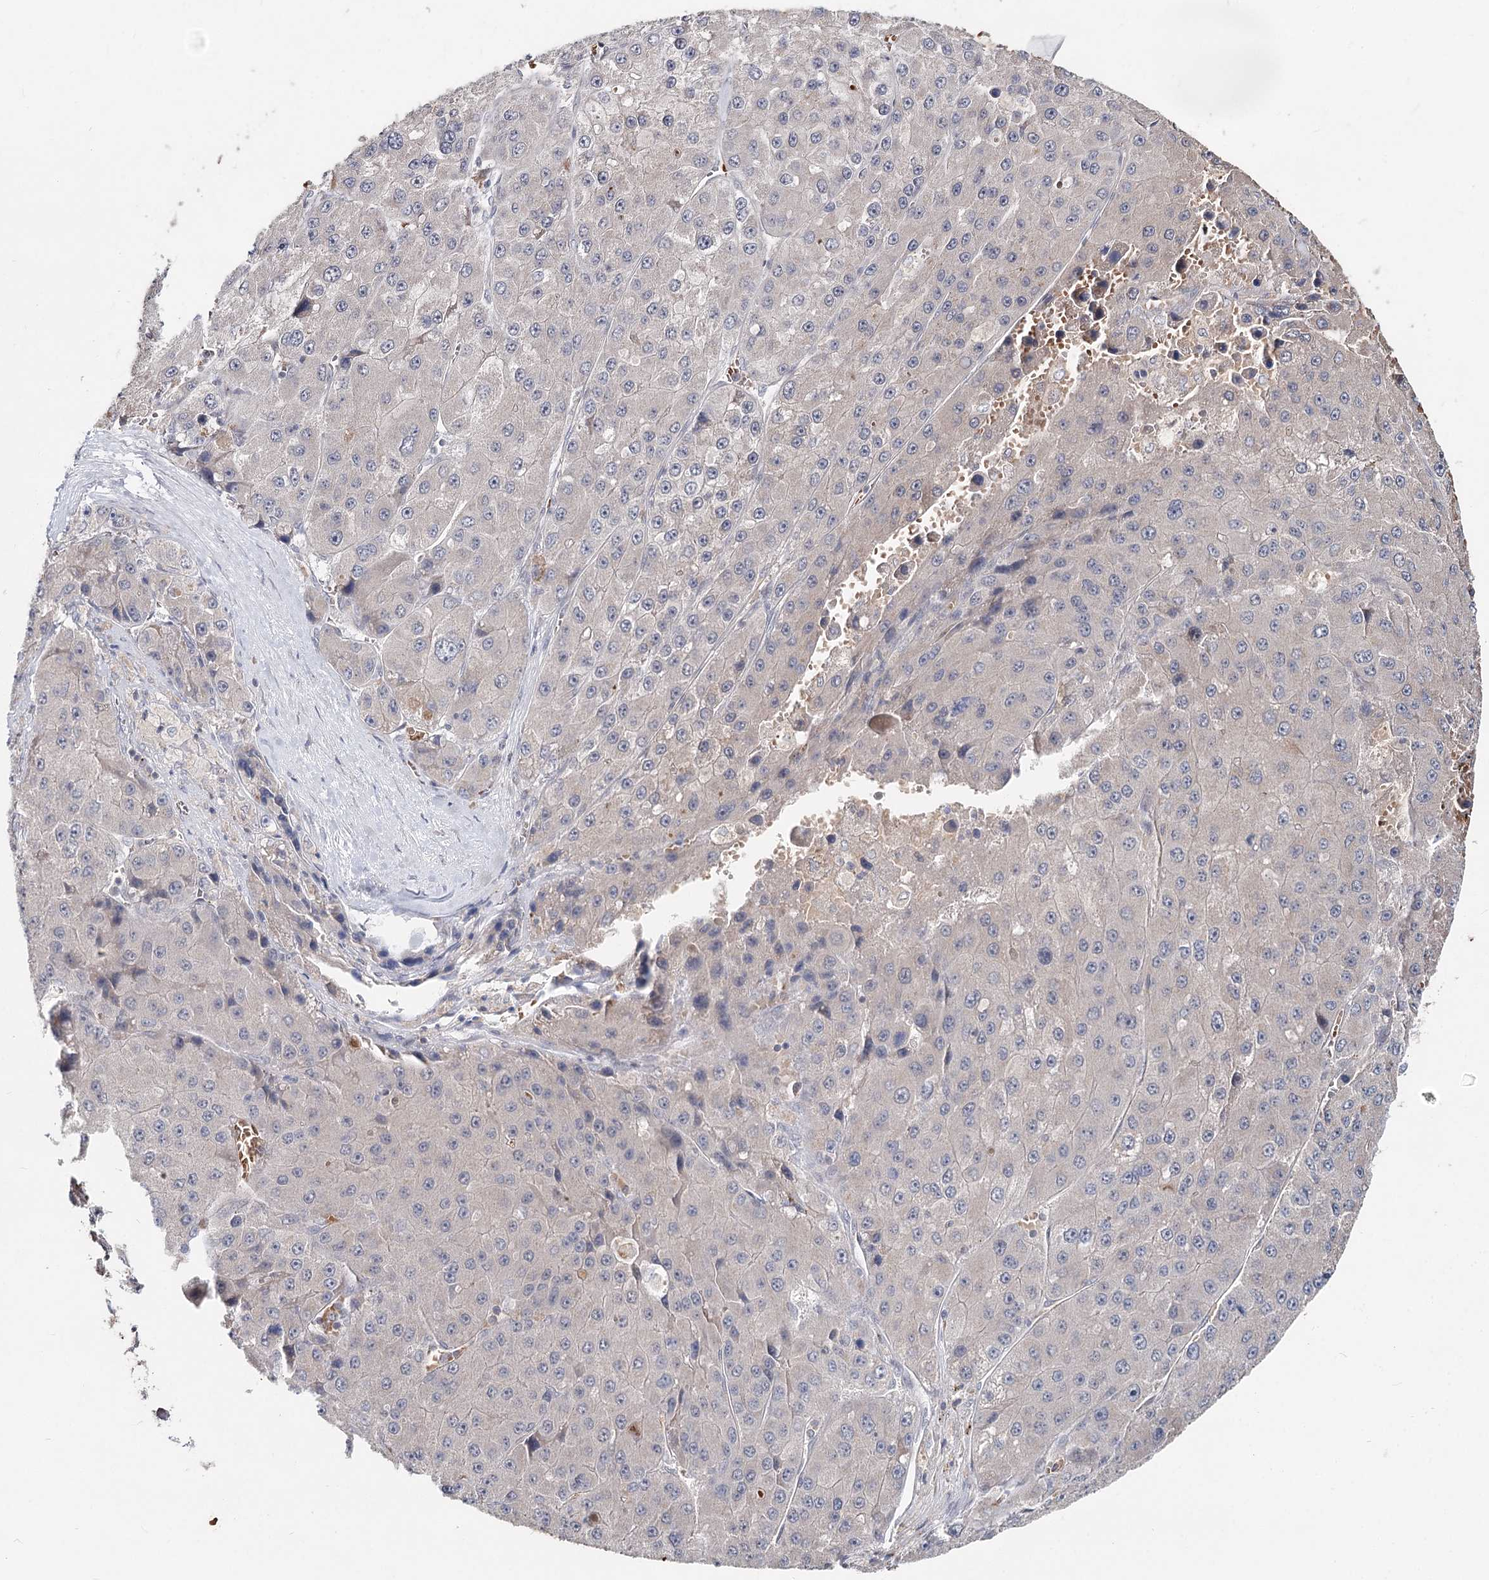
{"staining": {"intensity": "negative", "quantity": "none", "location": "none"}, "tissue": "liver cancer", "cell_type": "Tumor cells", "image_type": "cancer", "snomed": [{"axis": "morphology", "description": "Carcinoma, Hepatocellular, NOS"}, {"axis": "topography", "description": "Liver"}], "caption": "The image exhibits no significant positivity in tumor cells of liver cancer.", "gene": "FBXO7", "patient": {"sex": "female", "age": 73}}